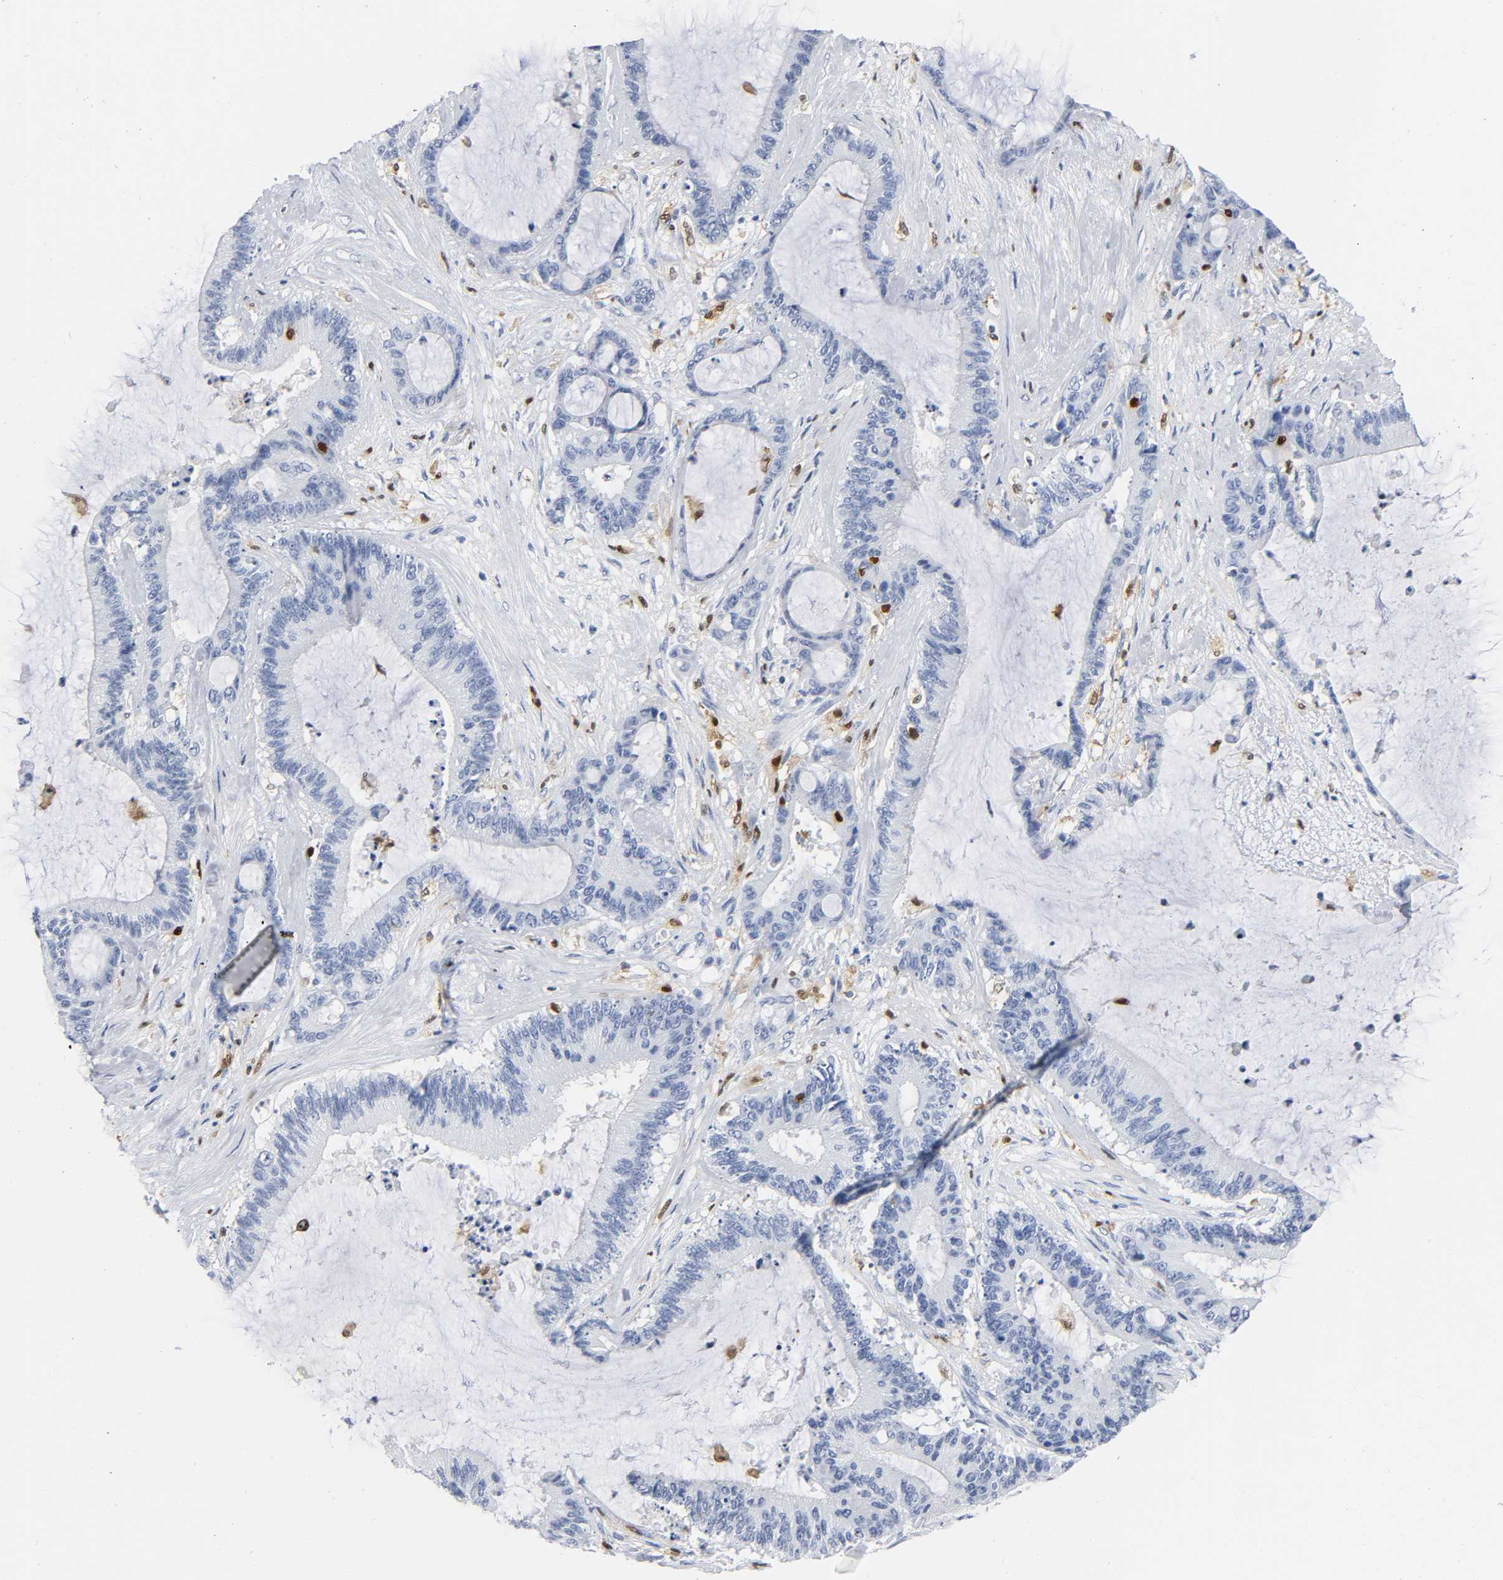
{"staining": {"intensity": "negative", "quantity": "none", "location": "none"}, "tissue": "liver cancer", "cell_type": "Tumor cells", "image_type": "cancer", "snomed": [{"axis": "morphology", "description": "Cholangiocarcinoma"}, {"axis": "topography", "description": "Liver"}], "caption": "High magnification brightfield microscopy of cholangiocarcinoma (liver) stained with DAB (brown) and counterstained with hematoxylin (blue): tumor cells show no significant positivity.", "gene": "DOK2", "patient": {"sex": "male", "age": 50}}